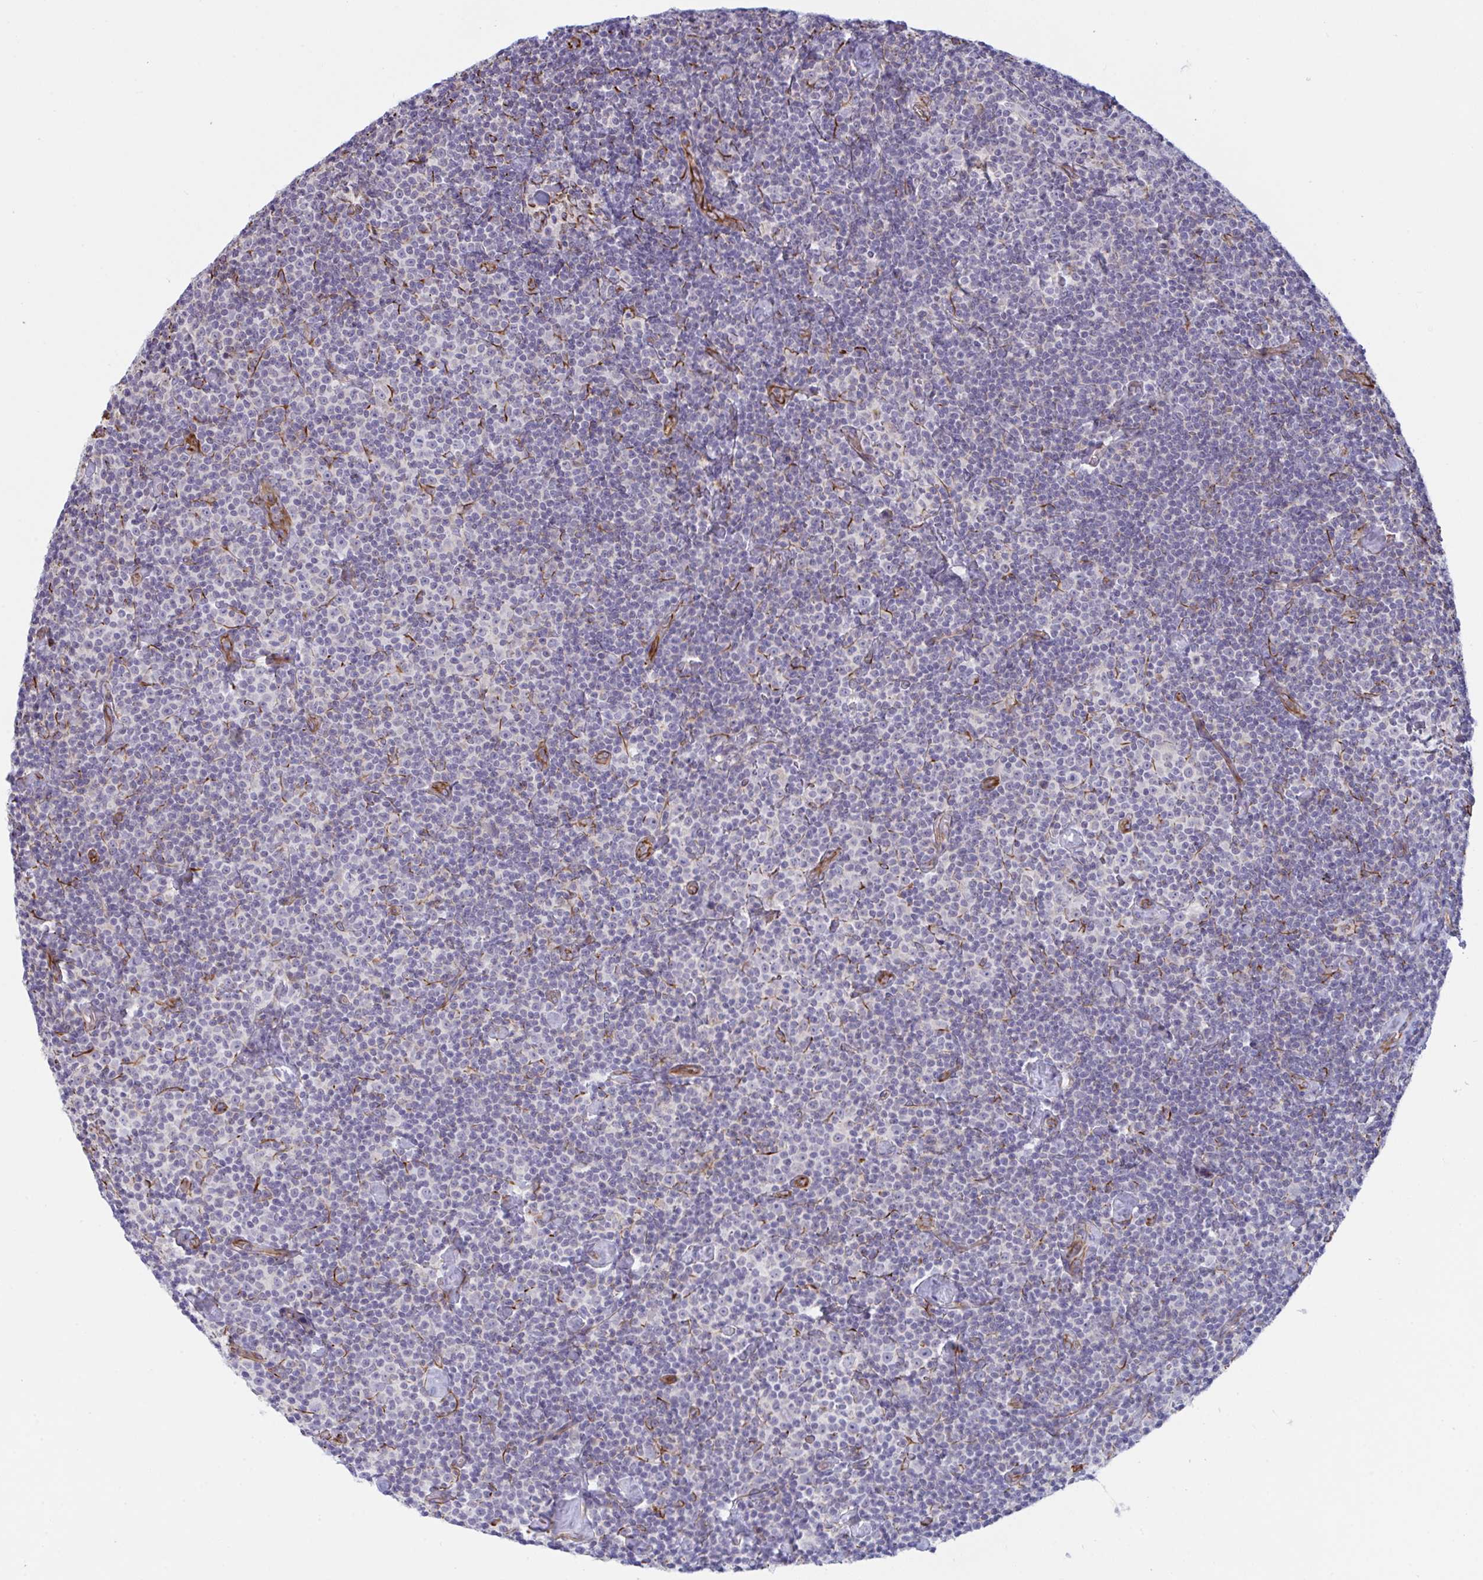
{"staining": {"intensity": "negative", "quantity": "none", "location": "none"}, "tissue": "lymphoma", "cell_type": "Tumor cells", "image_type": "cancer", "snomed": [{"axis": "morphology", "description": "Malignant lymphoma, non-Hodgkin's type, Low grade"}, {"axis": "topography", "description": "Lymph node"}], "caption": "A high-resolution photomicrograph shows IHC staining of lymphoma, which exhibits no significant positivity in tumor cells.", "gene": "DCBLD1", "patient": {"sex": "male", "age": 81}}